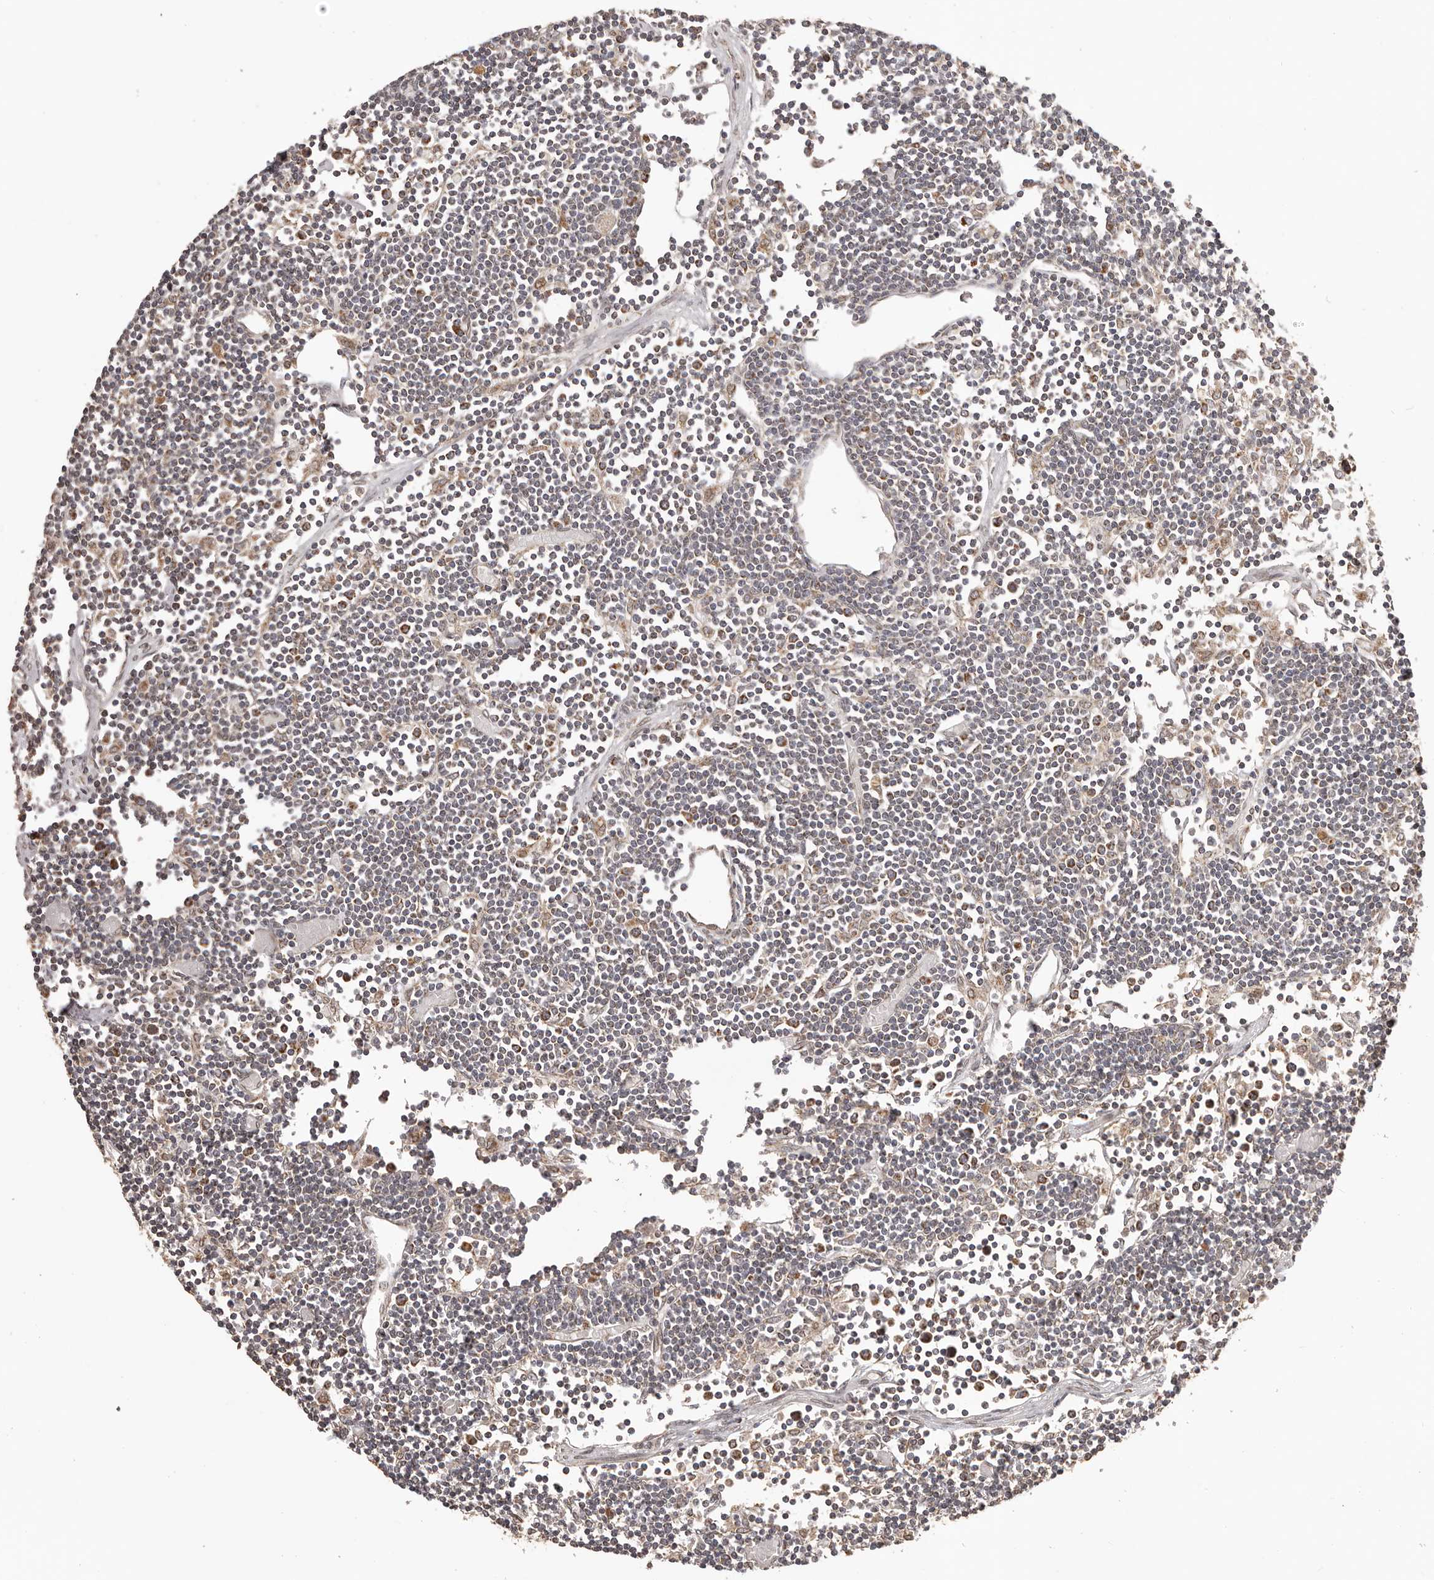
{"staining": {"intensity": "strong", "quantity": "25%-75%", "location": "cytoplasmic/membranous"}, "tissue": "lymph node", "cell_type": "Germinal center cells", "image_type": "normal", "snomed": [{"axis": "morphology", "description": "Normal tissue, NOS"}, {"axis": "topography", "description": "Lymph node"}], "caption": "Protein staining demonstrates strong cytoplasmic/membranous positivity in approximately 25%-75% of germinal center cells in normal lymph node. (Stains: DAB (3,3'-diaminobenzidine) in brown, nuclei in blue, Microscopy: brightfield microscopy at high magnification).", "gene": "CHRM2", "patient": {"sex": "female", "age": 11}}